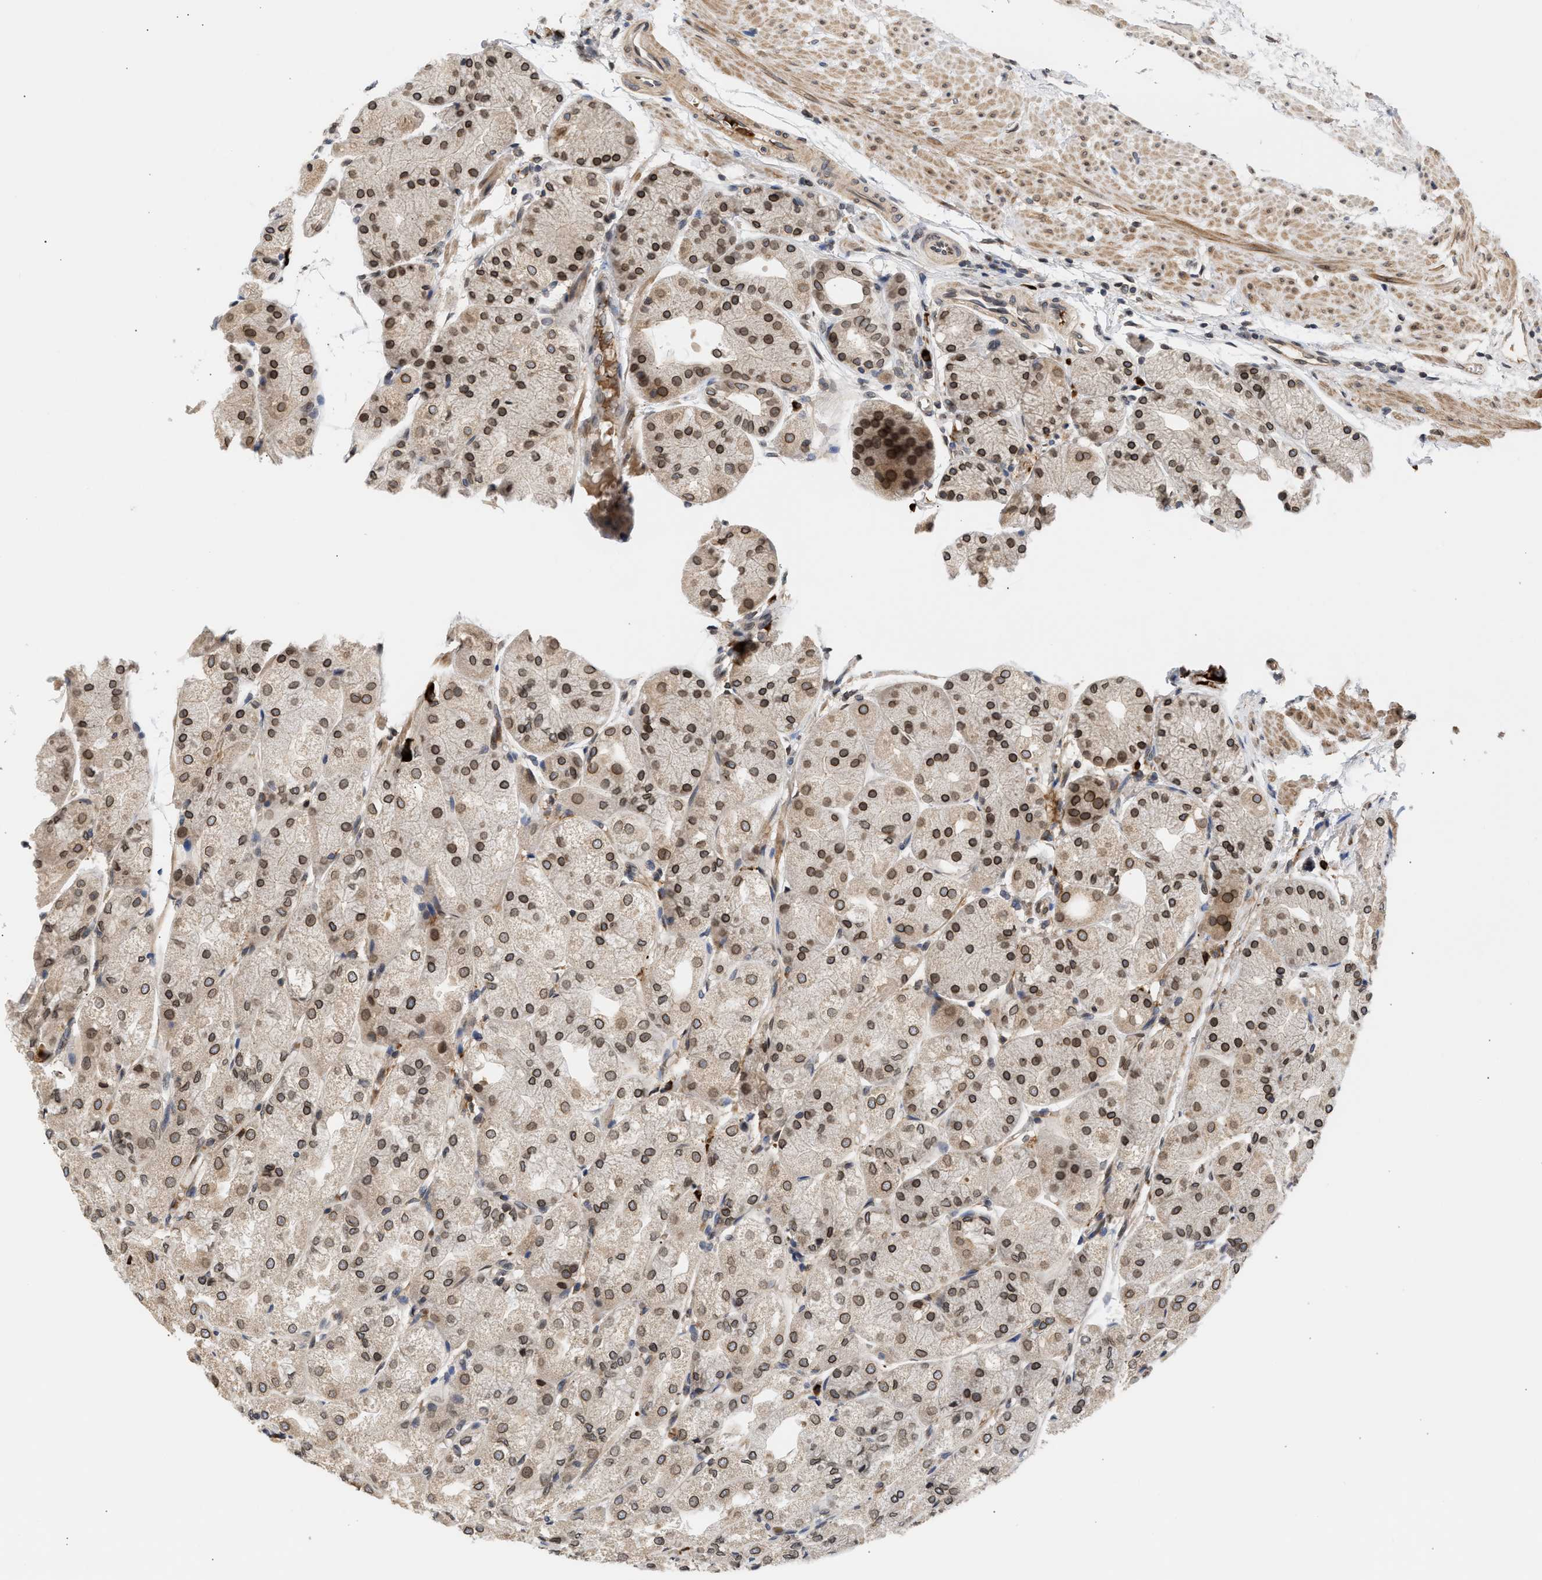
{"staining": {"intensity": "moderate", "quantity": ">75%", "location": "cytoplasmic/membranous,nuclear"}, "tissue": "stomach", "cell_type": "Glandular cells", "image_type": "normal", "snomed": [{"axis": "morphology", "description": "Normal tissue, NOS"}, {"axis": "topography", "description": "Stomach, upper"}], "caption": "Normal stomach reveals moderate cytoplasmic/membranous,nuclear positivity in about >75% of glandular cells The staining is performed using DAB (3,3'-diaminobenzidine) brown chromogen to label protein expression. The nuclei are counter-stained blue using hematoxylin..", "gene": "NUP62", "patient": {"sex": "male", "age": 72}}